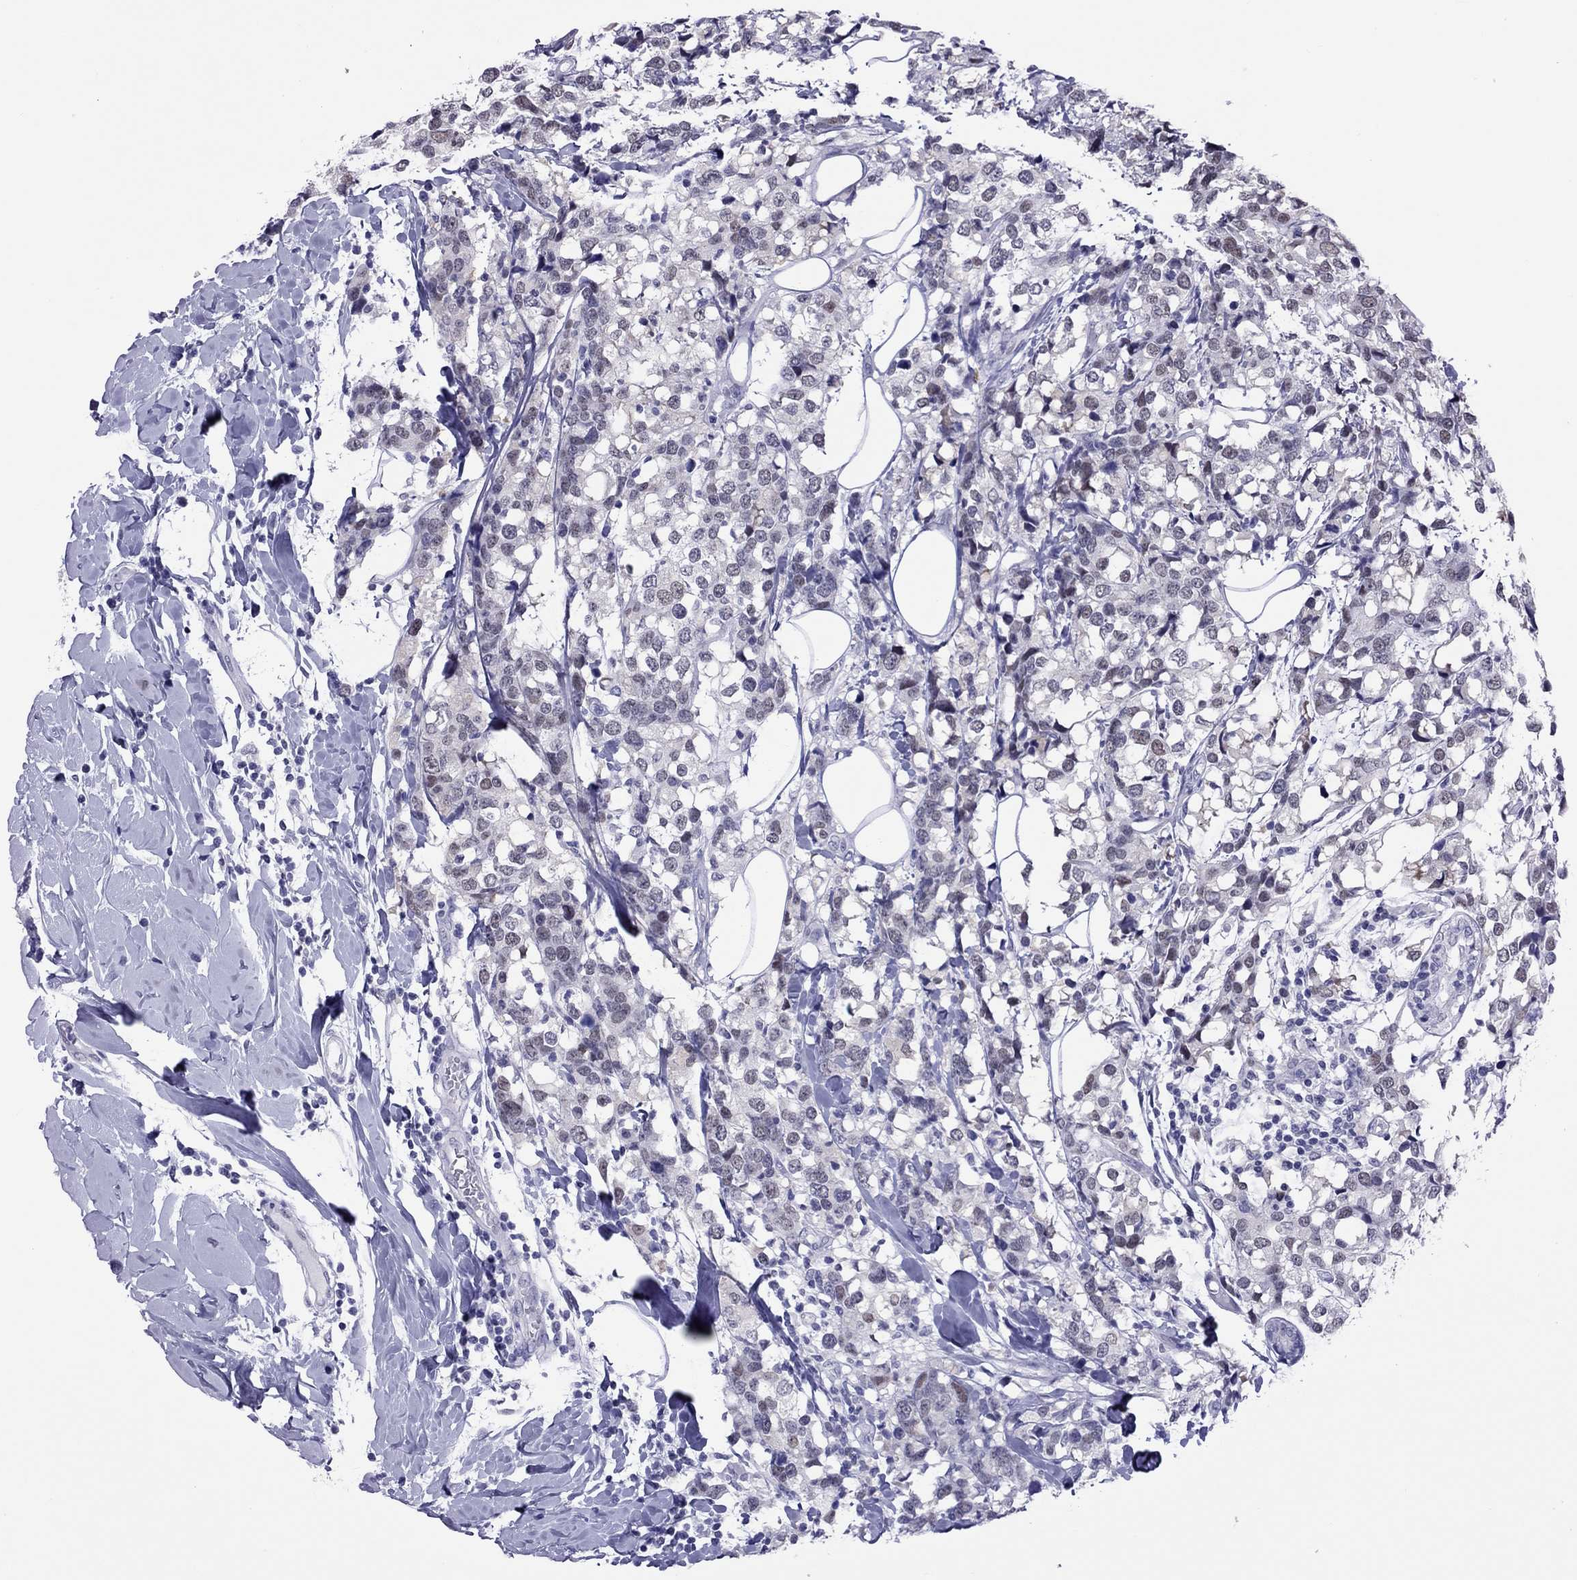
{"staining": {"intensity": "negative", "quantity": "none", "location": "none"}, "tissue": "breast cancer", "cell_type": "Tumor cells", "image_type": "cancer", "snomed": [{"axis": "morphology", "description": "Lobular carcinoma"}, {"axis": "topography", "description": "Breast"}], "caption": "DAB (3,3'-diaminobenzidine) immunohistochemical staining of human lobular carcinoma (breast) displays no significant positivity in tumor cells.", "gene": "CHRNB3", "patient": {"sex": "female", "age": 59}}